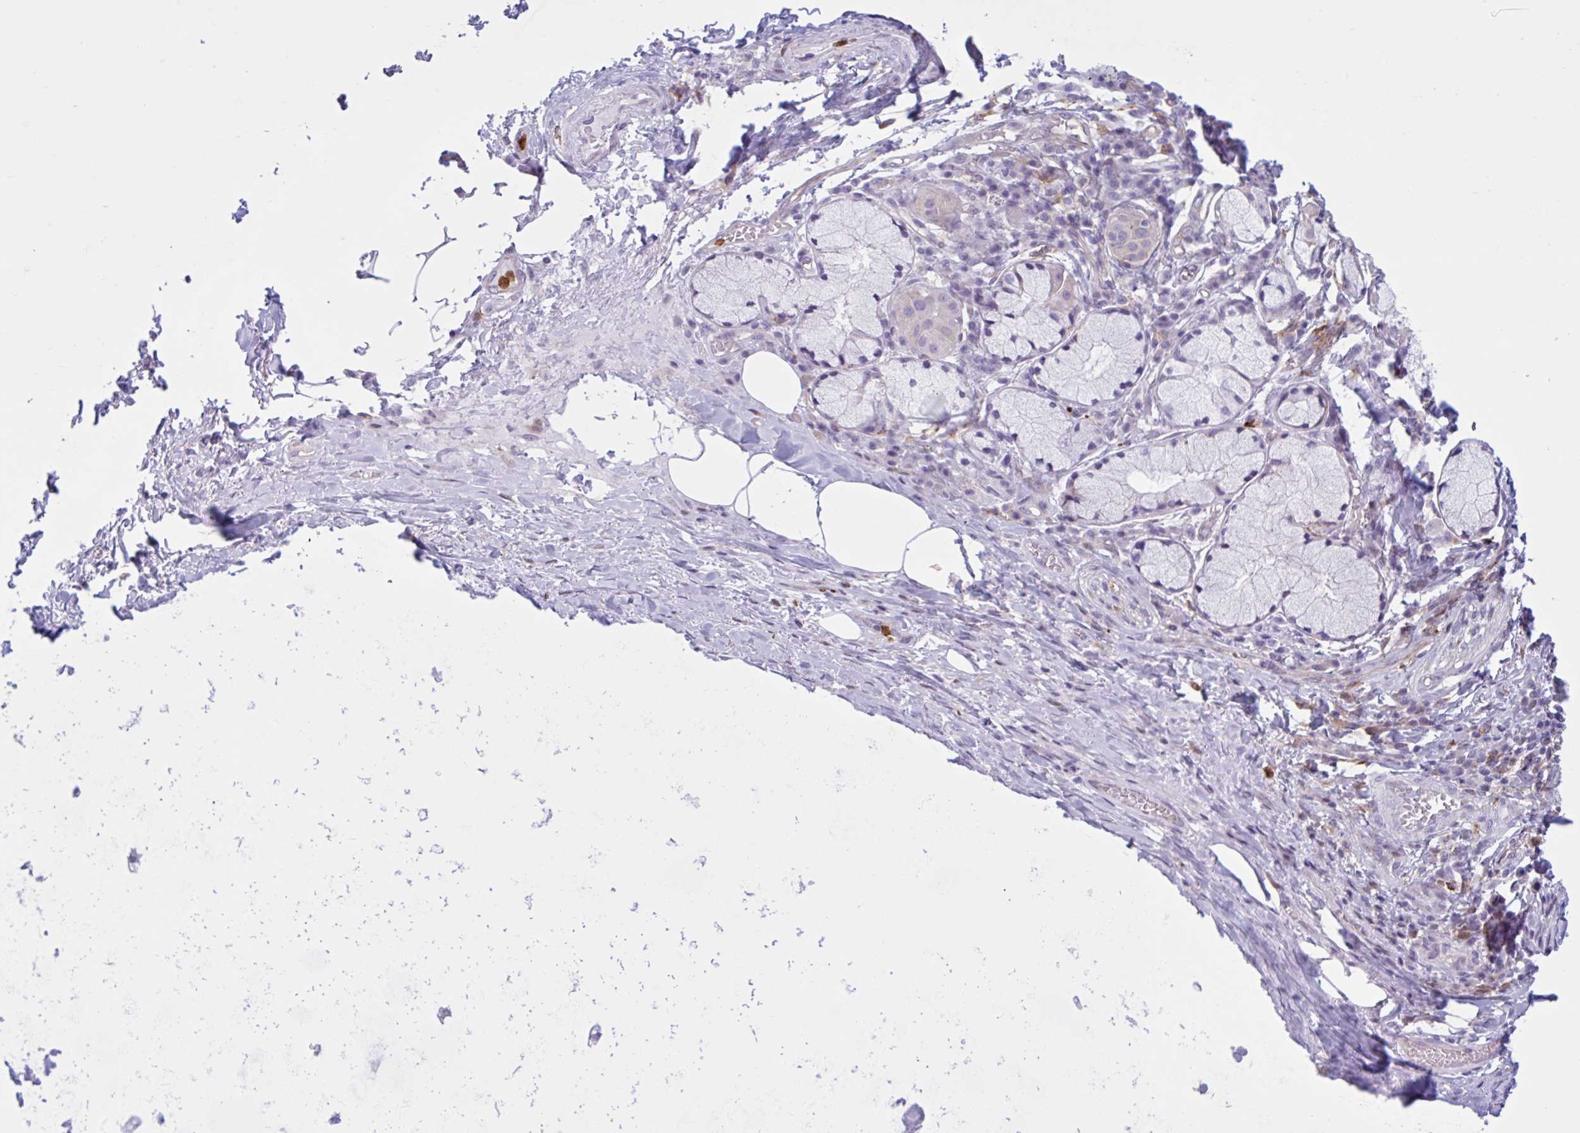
{"staining": {"intensity": "negative", "quantity": "none", "location": "none"}, "tissue": "adipose tissue", "cell_type": "Adipocytes", "image_type": "normal", "snomed": [{"axis": "morphology", "description": "Normal tissue, NOS"}, {"axis": "topography", "description": "Cartilage tissue"}, {"axis": "topography", "description": "Bronchus"}], "caption": "This image is of benign adipose tissue stained with immunohistochemistry to label a protein in brown with the nuclei are counter-stained blue. There is no expression in adipocytes.", "gene": "CEP120", "patient": {"sex": "male", "age": 56}}